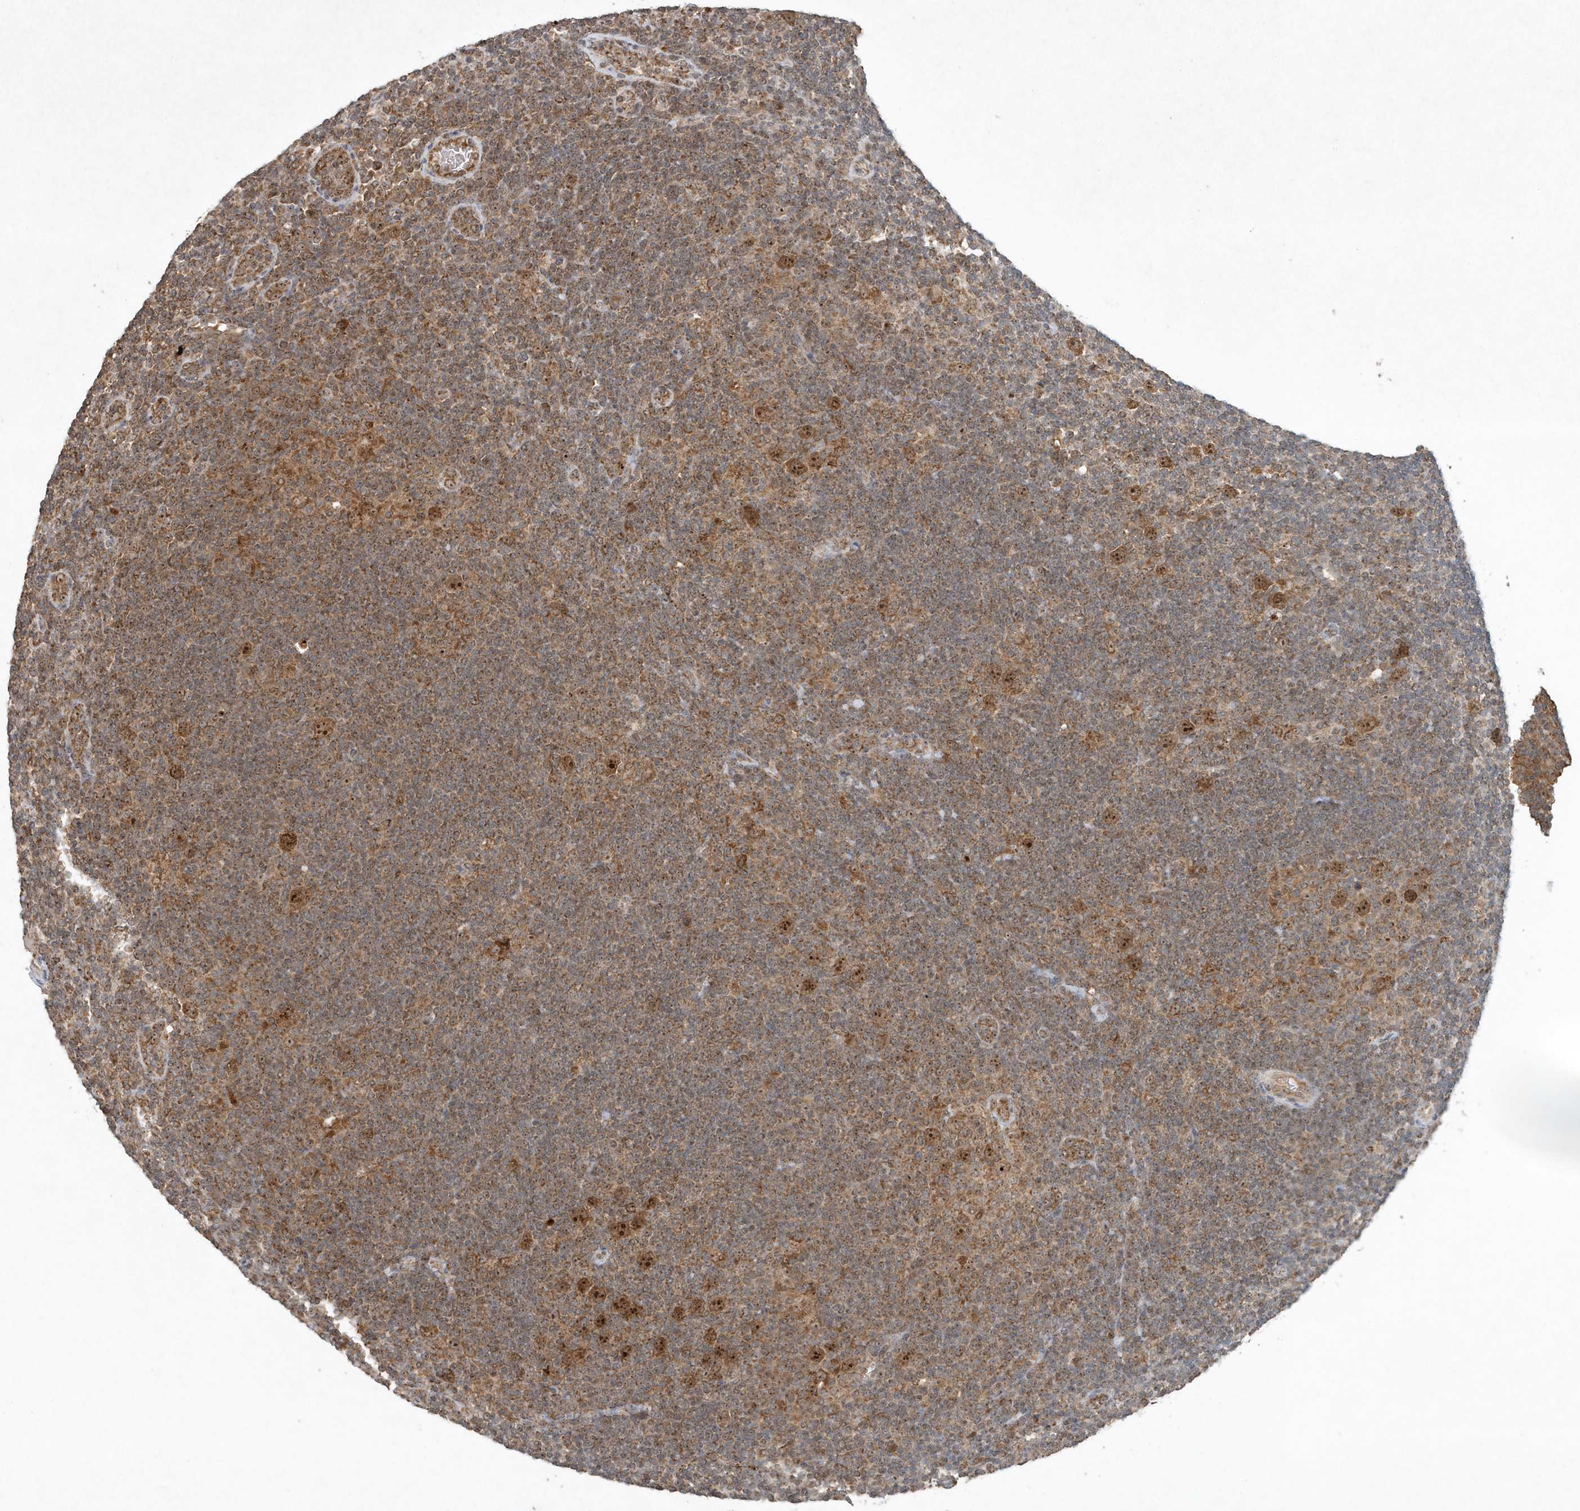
{"staining": {"intensity": "strong", "quantity": ">75%", "location": "cytoplasmic/membranous,nuclear"}, "tissue": "lymphoma", "cell_type": "Tumor cells", "image_type": "cancer", "snomed": [{"axis": "morphology", "description": "Hodgkin's disease, NOS"}, {"axis": "topography", "description": "Lymph node"}], "caption": "A high amount of strong cytoplasmic/membranous and nuclear staining is identified in approximately >75% of tumor cells in lymphoma tissue.", "gene": "ABCB9", "patient": {"sex": "female", "age": 57}}